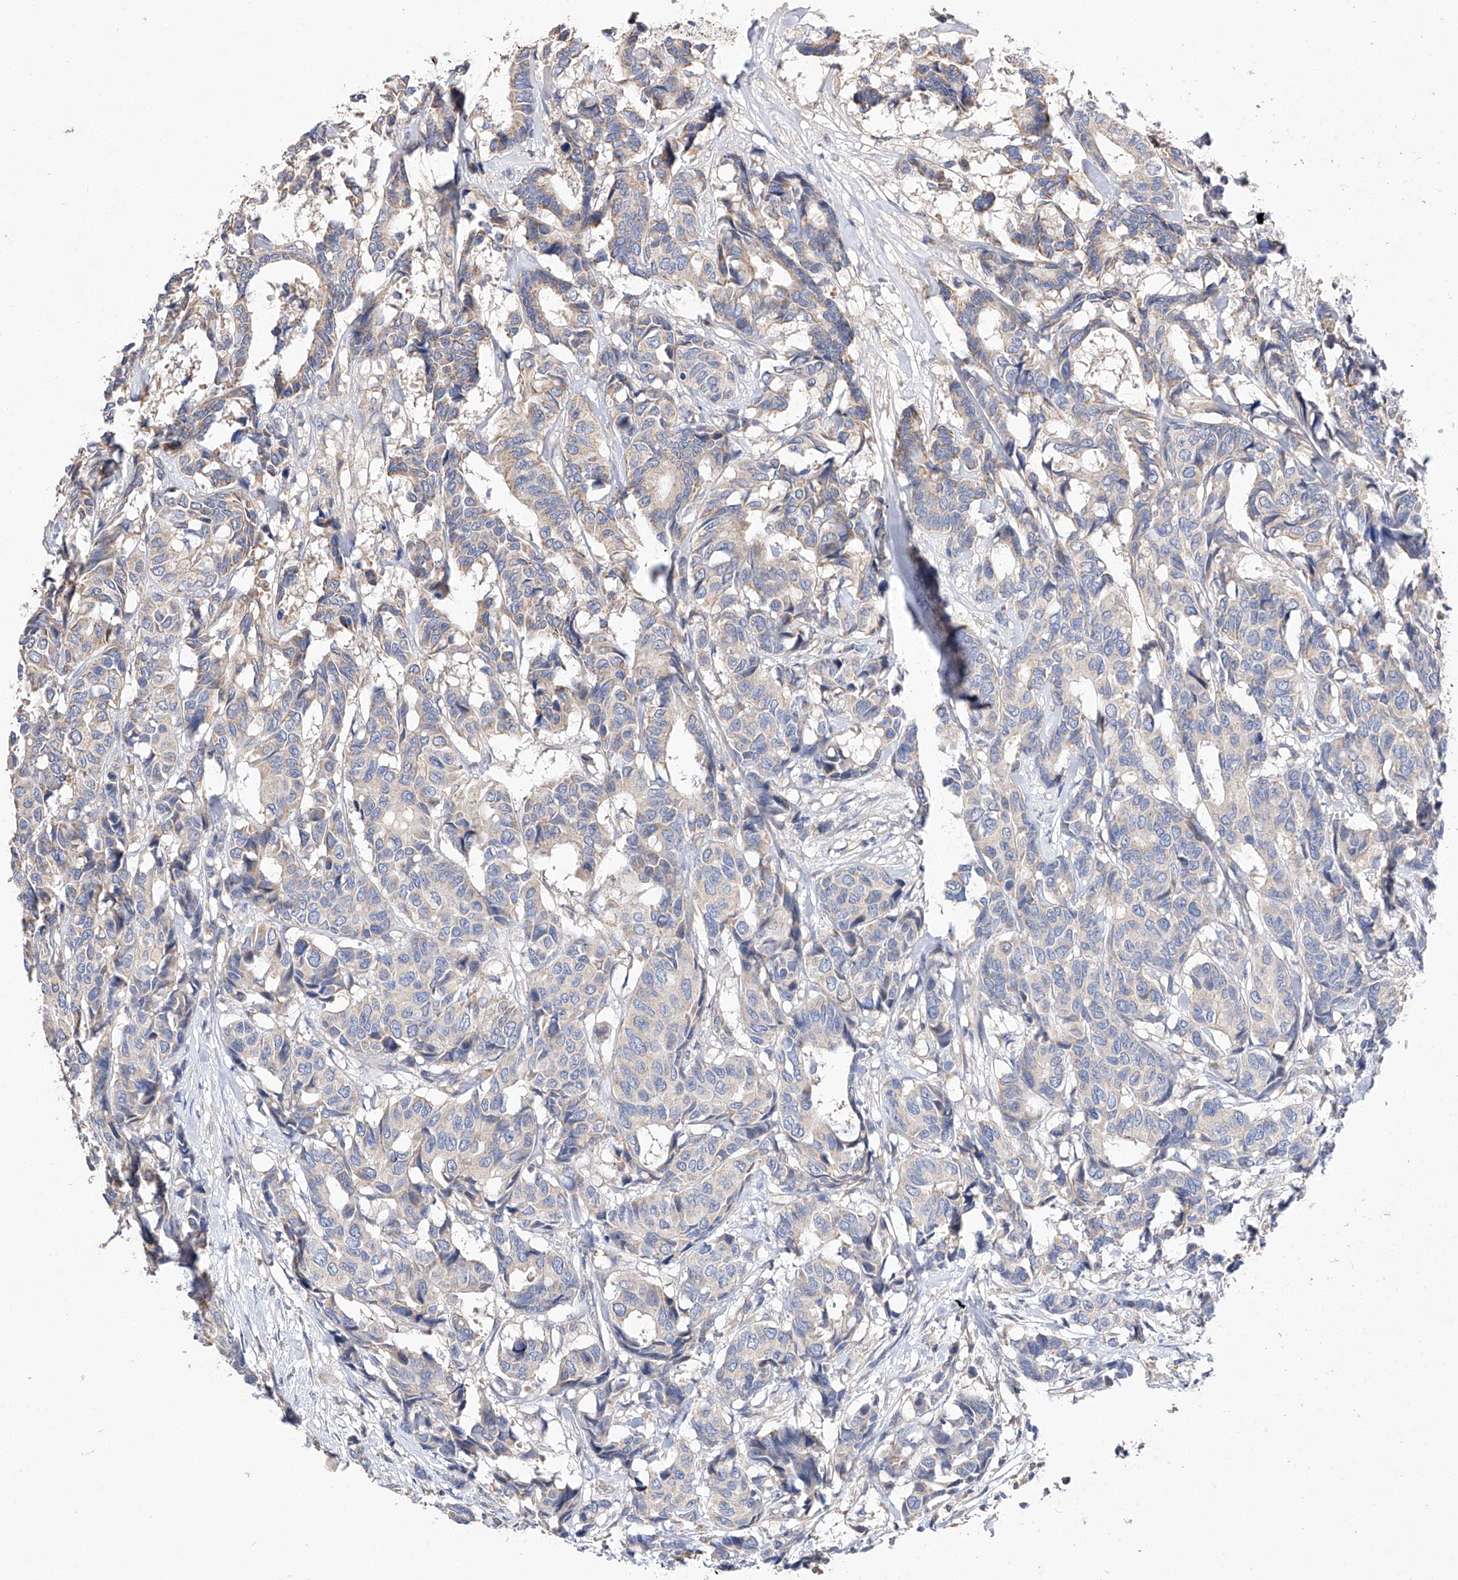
{"staining": {"intensity": "negative", "quantity": "none", "location": "none"}, "tissue": "breast cancer", "cell_type": "Tumor cells", "image_type": "cancer", "snomed": [{"axis": "morphology", "description": "Duct carcinoma"}, {"axis": "topography", "description": "Breast"}], "caption": "Tumor cells are negative for protein expression in human breast cancer.", "gene": "AMD1", "patient": {"sex": "female", "age": 87}}